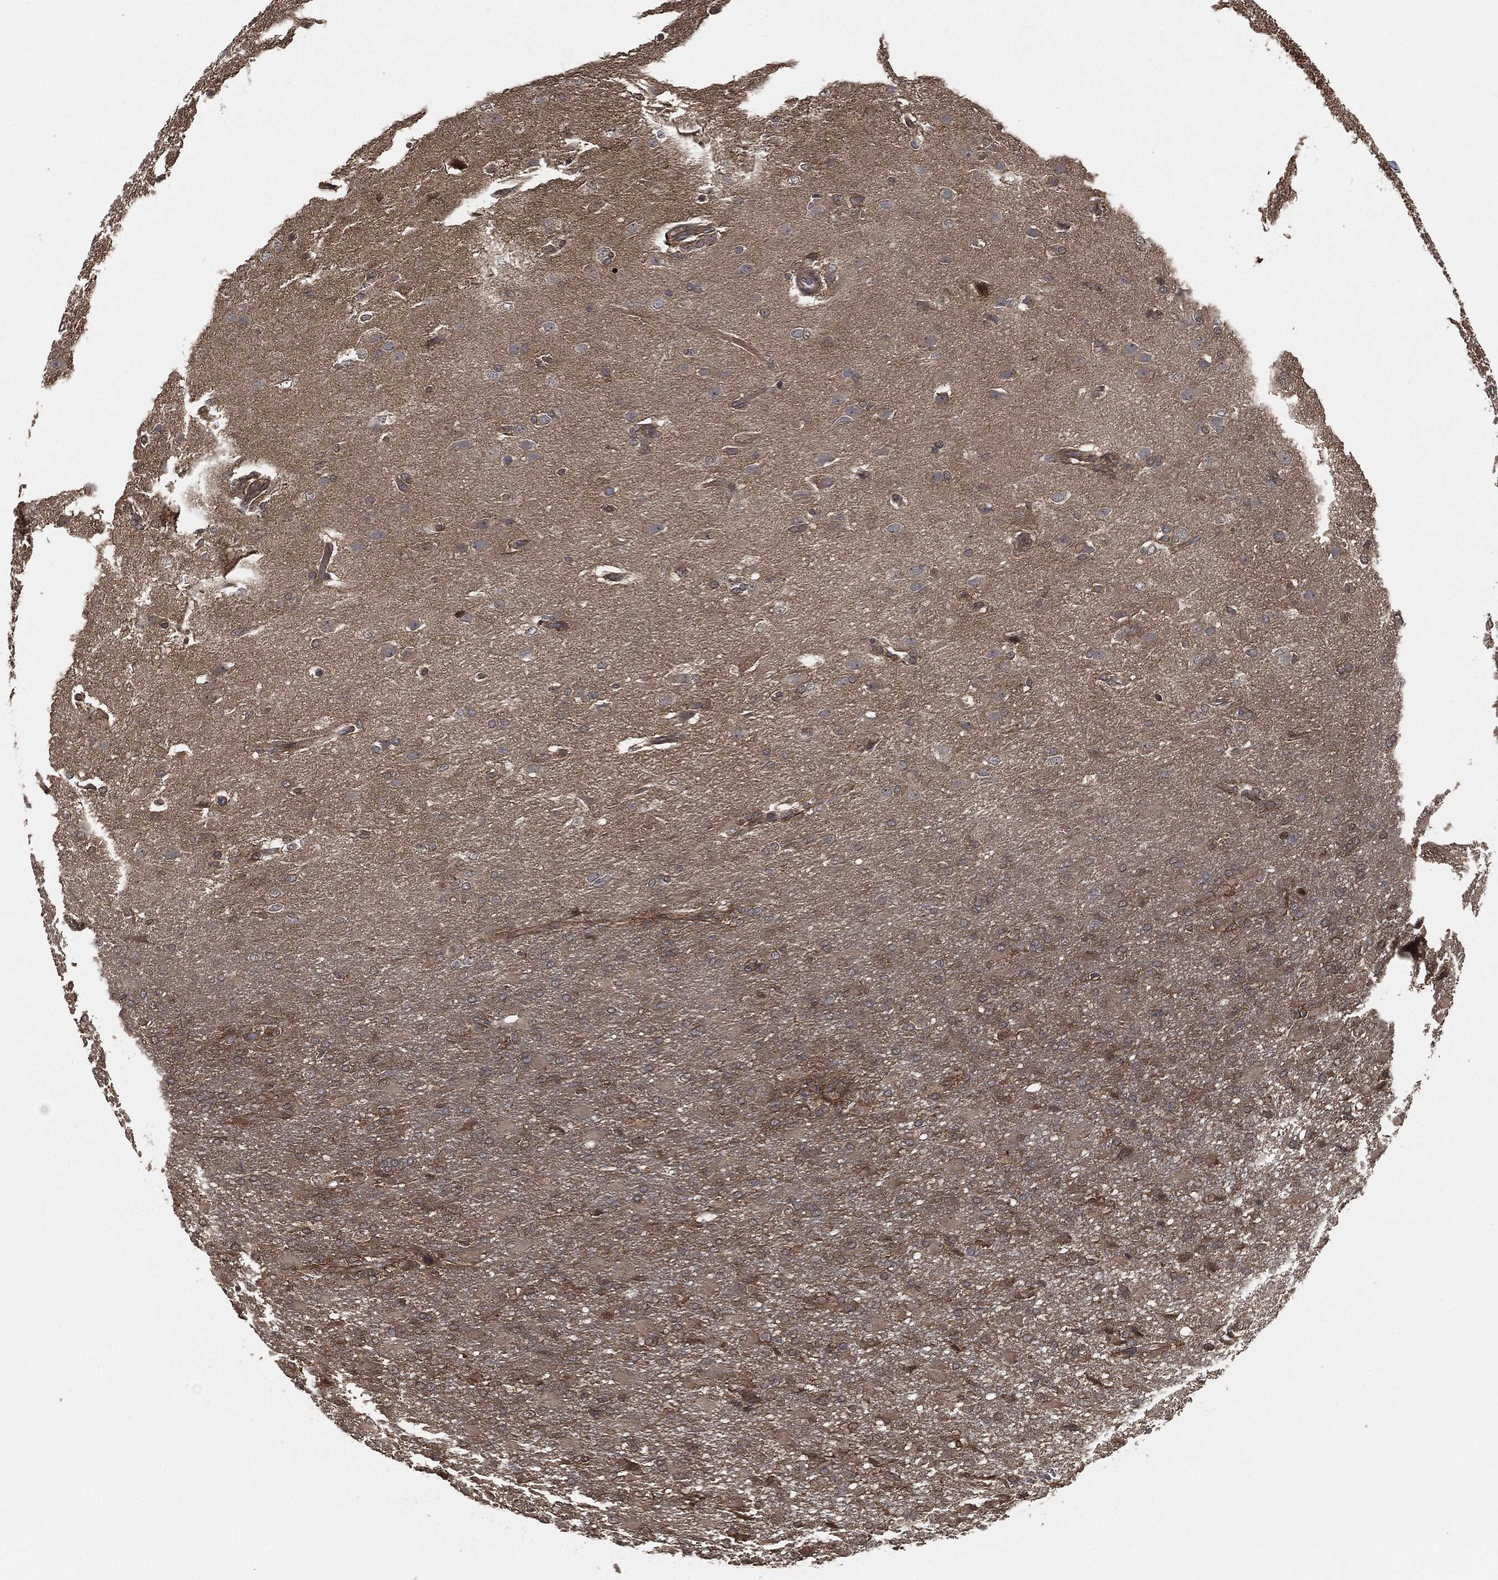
{"staining": {"intensity": "negative", "quantity": "none", "location": "none"}, "tissue": "glioma", "cell_type": "Tumor cells", "image_type": "cancer", "snomed": [{"axis": "morphology", "description": "Glioma, malignant, High grade"}, {"axis": "topography", "description": "Brain"}], "caption": "Micrograph shows no protein positivity in tumor cells of glioma tissue.", "gene": "ERBIN", "patient": {"sex": "male", "age": 68}}